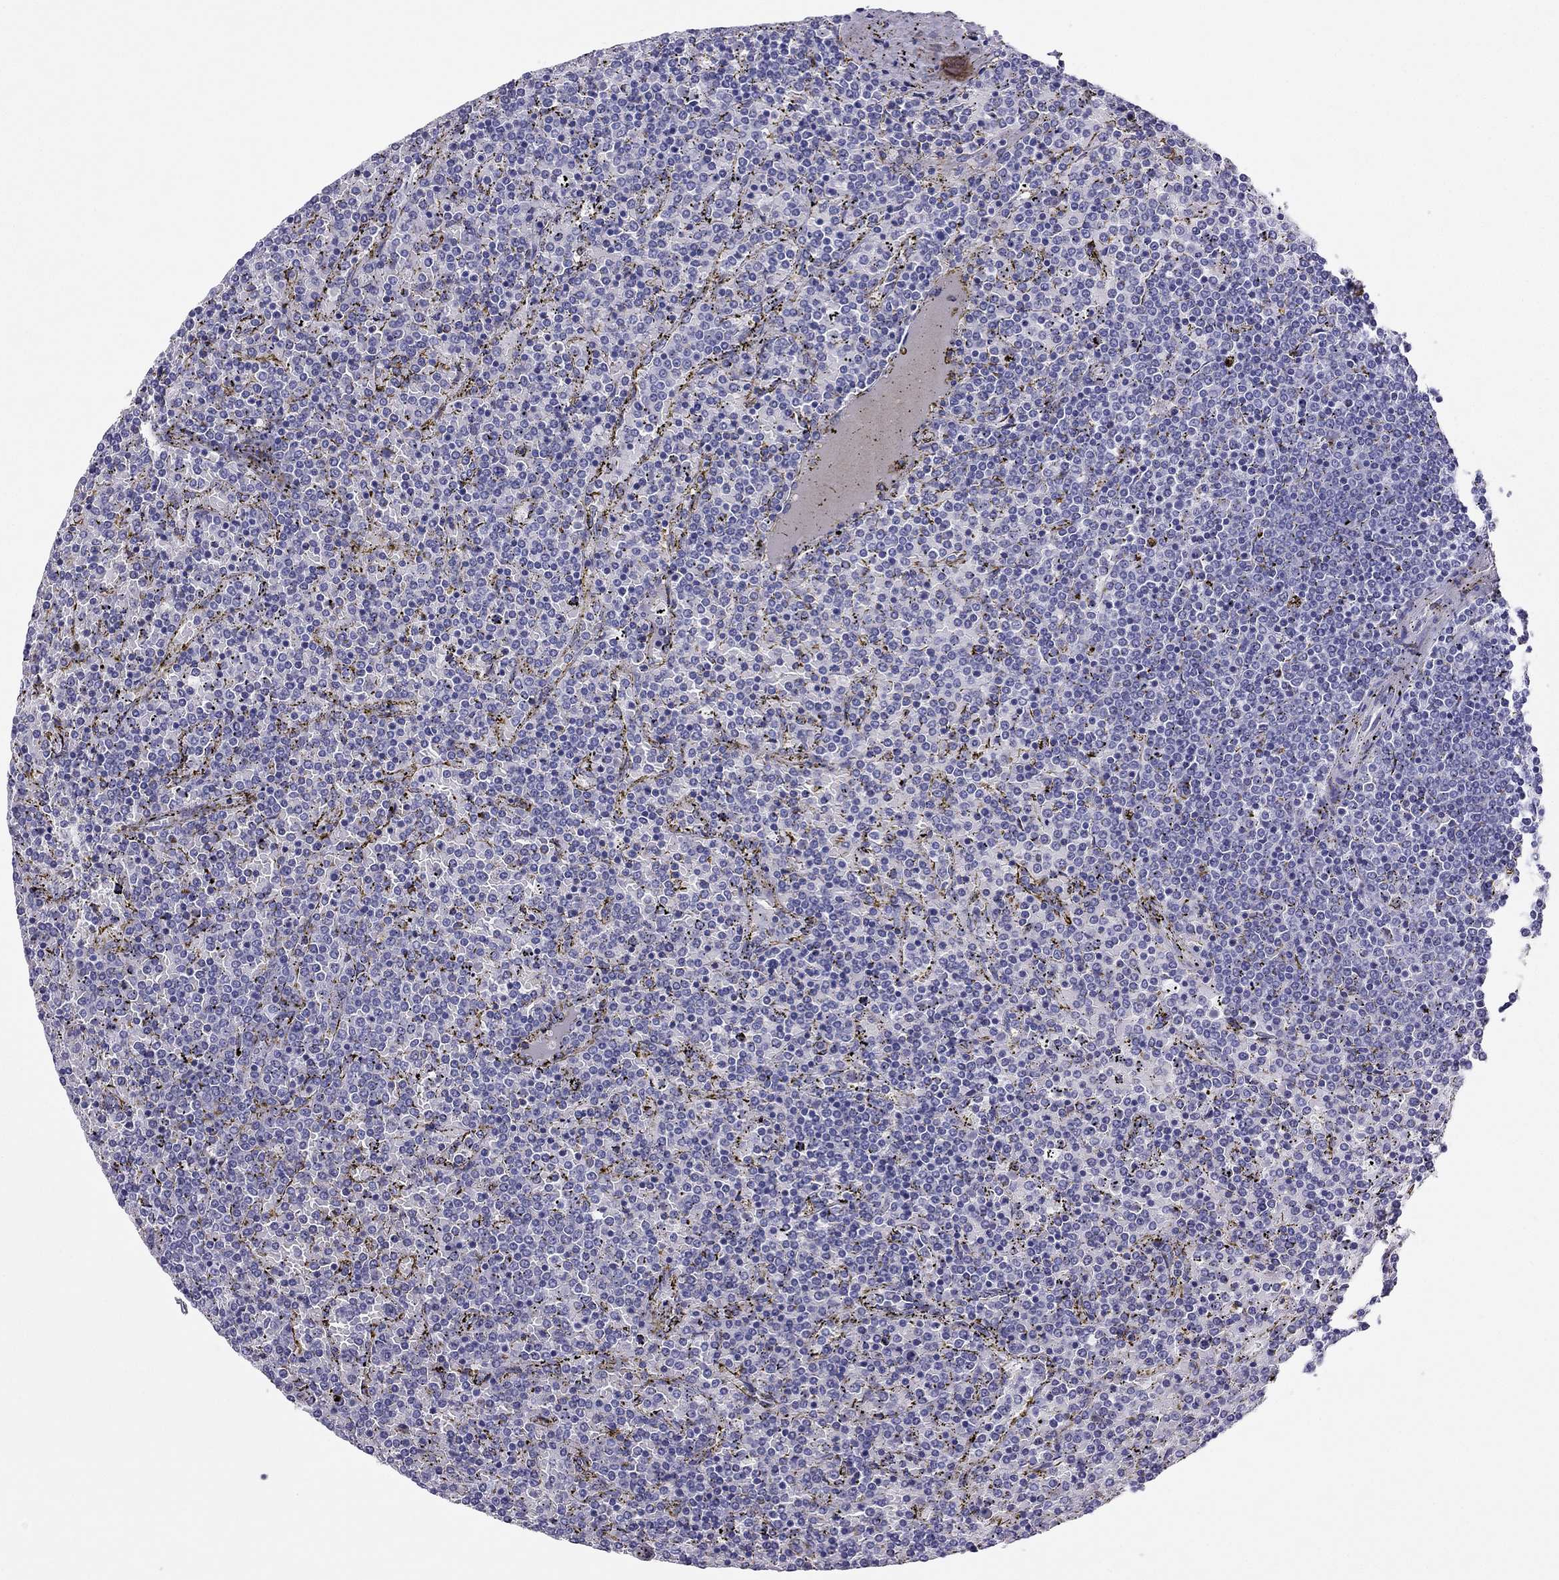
{"staining": {"intensity": "negative", "quantity": "none", "location": "none"}, "tissue": "lymphoma", "cell_type": "Tumor cells", "image_type": "cancer", "snomed": [{"axis": "morphology", "description": "Malignant lymphoma, non-Hodgkin's type, Low grade"}, {"axis": "topography", "description": "Spleen"}], "caption": "Immunohistochemistry of human lymphoma reveals no staining in tumor cells.", "gene": "PDE6A", "patient": {"sex": "female", "age": 77}}